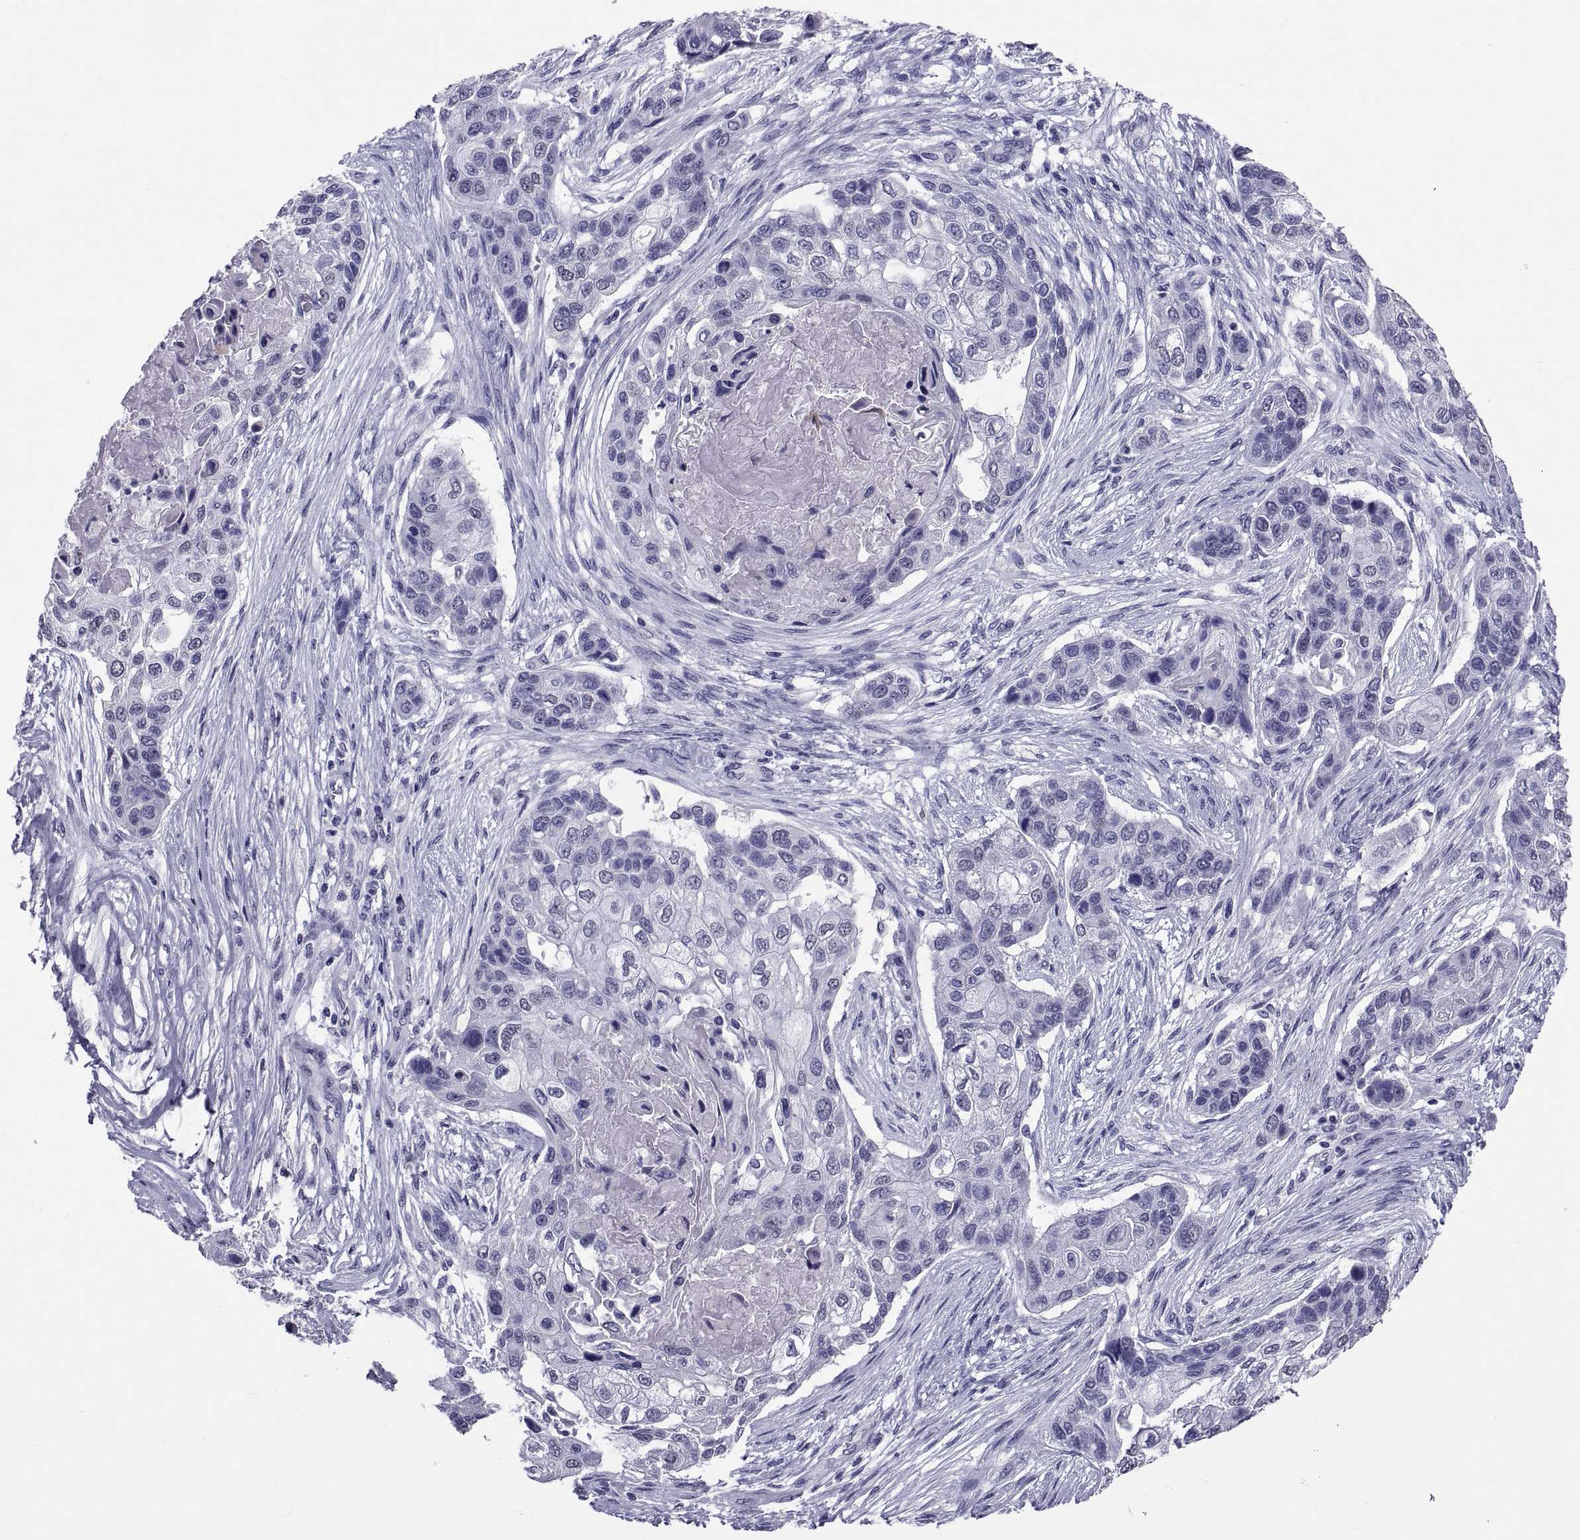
{"staining": {"intensity": "negative", "quantity": "none", "location": "none"}, "tissue": "lung cancer", "cell_type": "Tumor cells", "image_type": "cancer", "snomed": [{"axis": "morphology", "description": "Squamous cell carcinoma, NOS"}, {"axis": "topography", "description": "Lung"}], "caption": "A micrograph of human lung cancer is negative for staining in tumor cells.", "gene": "TGFBR3L", "patient": {"sex": "male", "age": 69}}